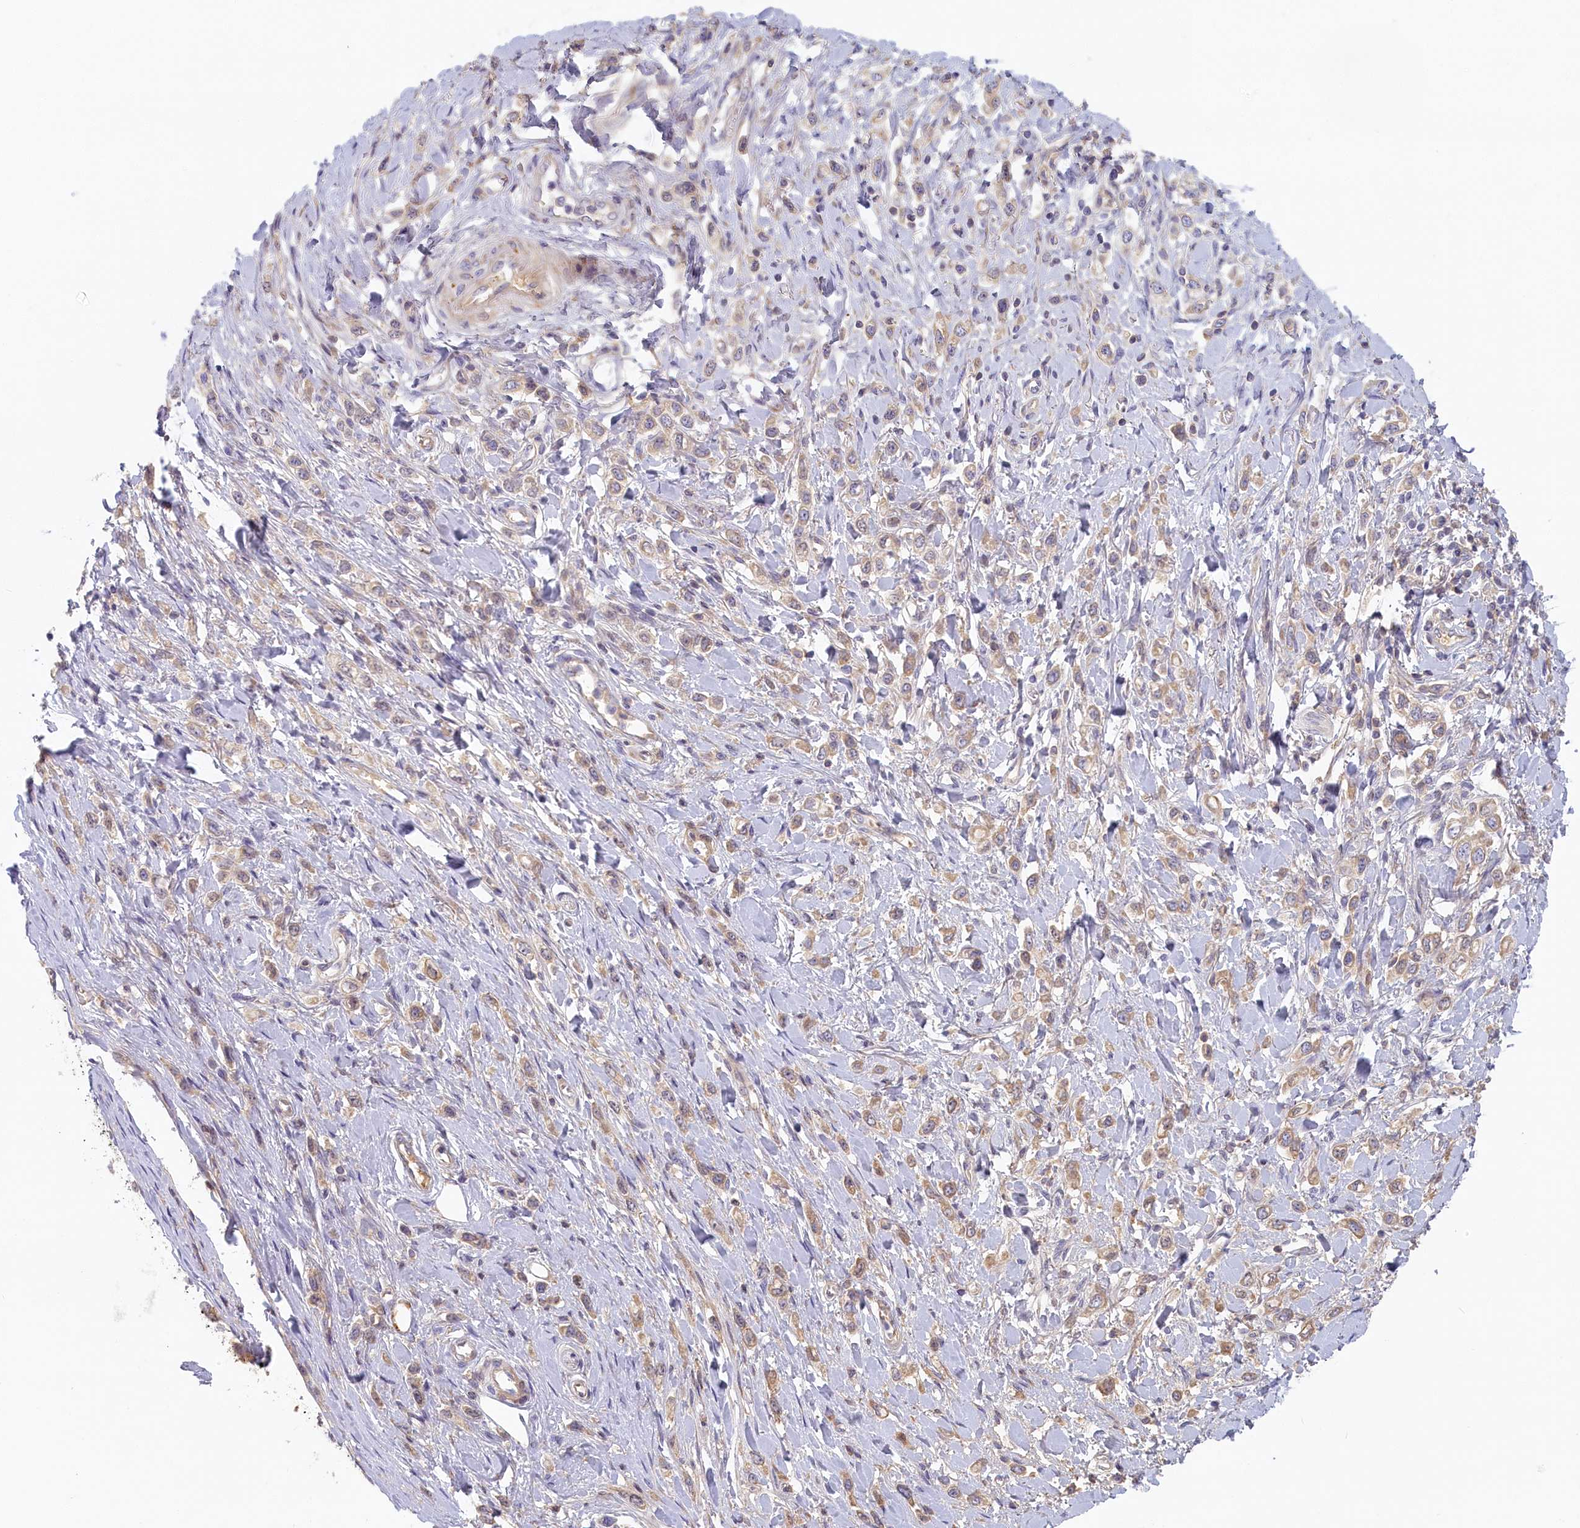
{"staining": {"intensity": "weak", "quantity": "25%-75%", "location": "cytoplasmic/membranous"}, "tissue": "stomach cancer", "cell_type": "Tumor cells", "image_type": "cancer", "snomed": [{"axis": "morphology", "description": "Adenocarcinoma, NOS"}, {"axis": "topography", "description": "Stomach"}], "caption": "Adenocarcinoma (stomach) stained for a protein (brown) shows weak cytoplasmic/membranous positive positivity in approximately 25%-75% of tumor cells.", "gene": "STX16", "patient": {"sex": "female", "age": 65}}